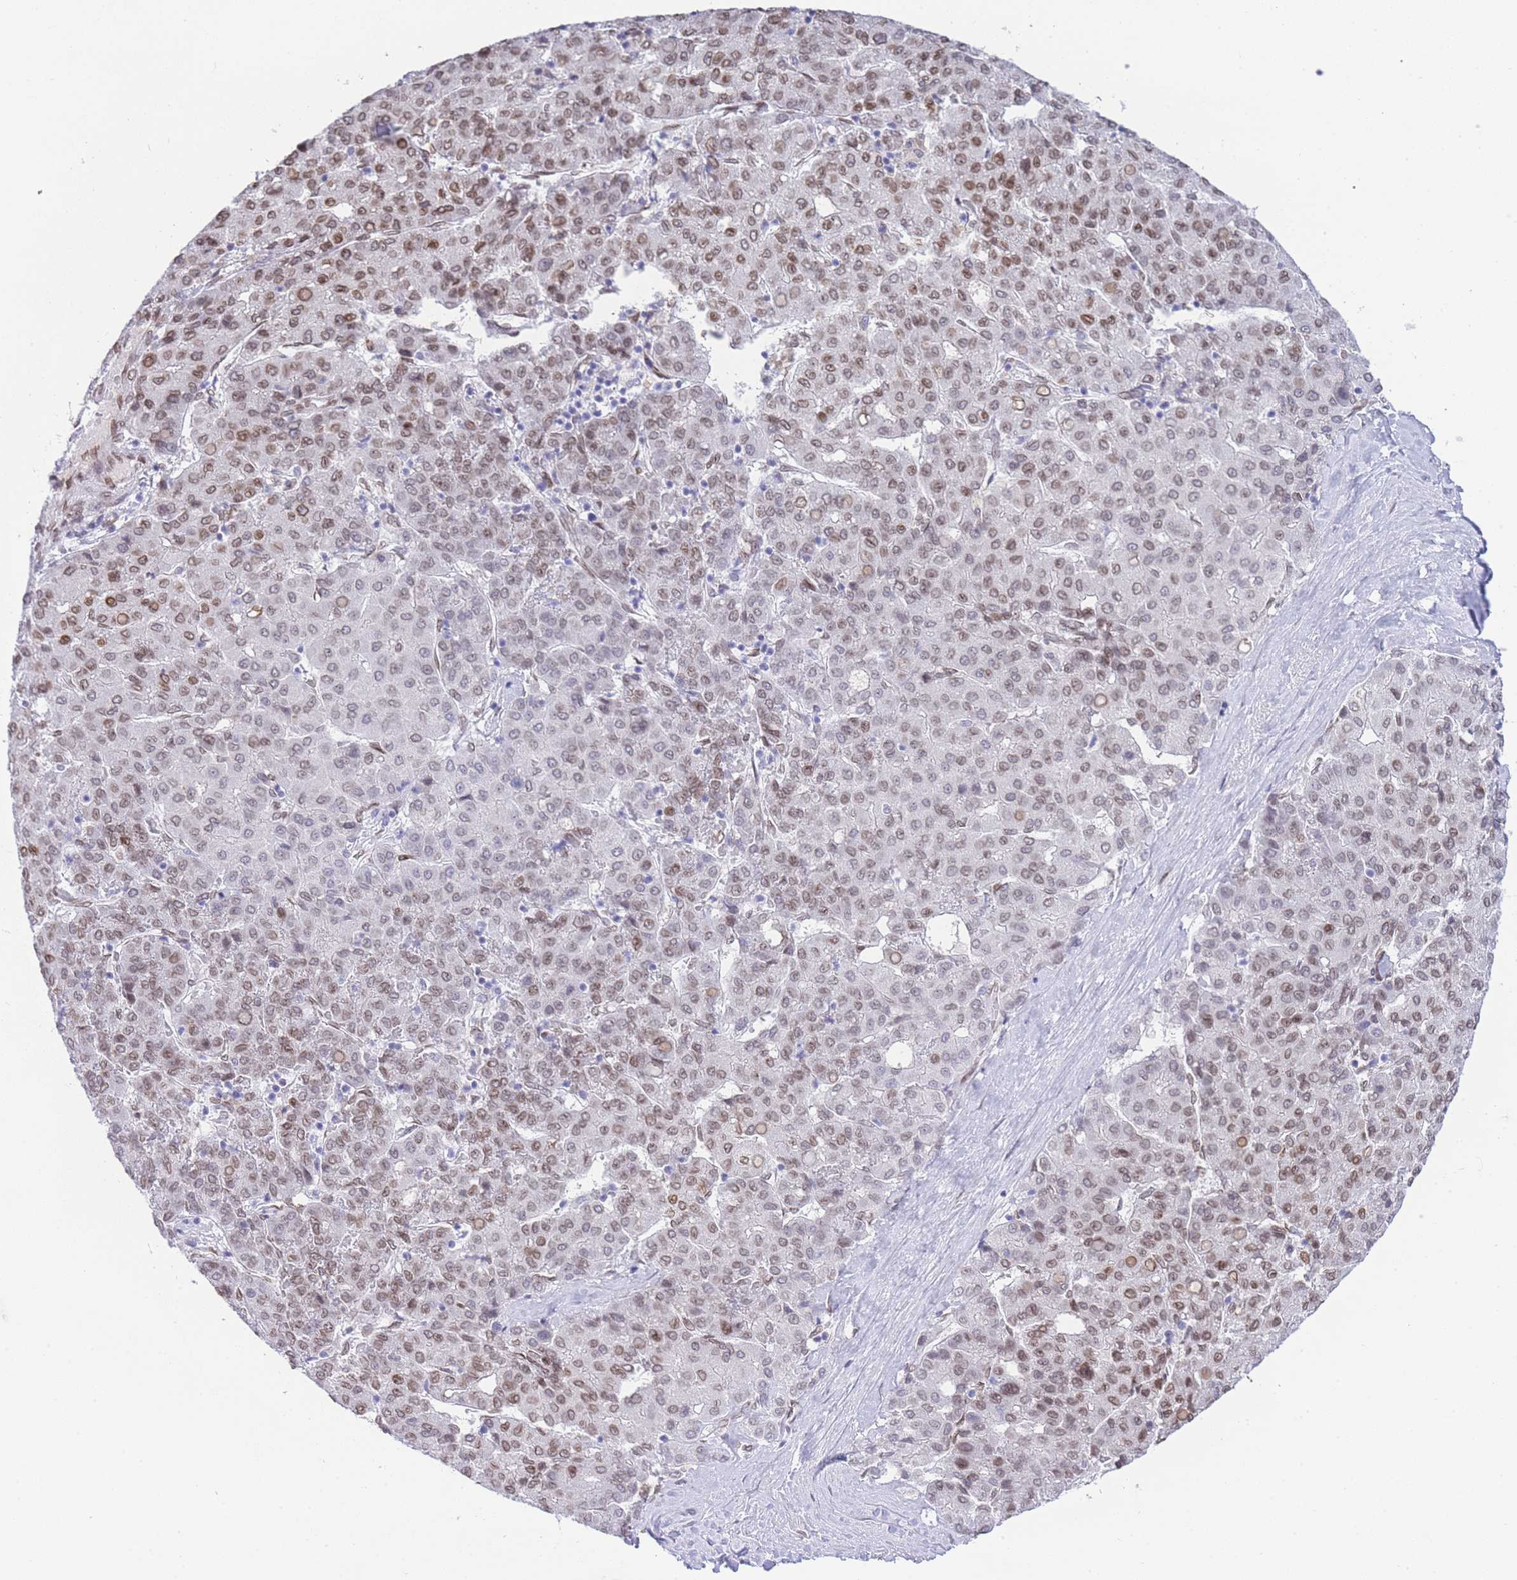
{"staining": {"intensity": "moderate", "quantity": ">75%", "location": "cytoplasmic/membranous,nuclear"}, "tissue": "liver cancer", "cell_type": "Tumor cells", "image_type": "cancer", "snomed": [{"axis": "morphology", "description": "Carcinoma, Hepatocellular, NOS"}, {"axis": "topography", "description": "Liver"}], "caption": "Tumor cells demonstrate medium levels of moderate cytoplasmic/membranous and nuclear expression in about >75% of cells in human liver cancer (hepatocellular carcinoma). (DAB (3,3'-diaminobenzidine) IHC, brown staining for protein, blue staining for nuclei).", "gene": "OR10AD1", "patient": {"sex": "male", "age": 65}}